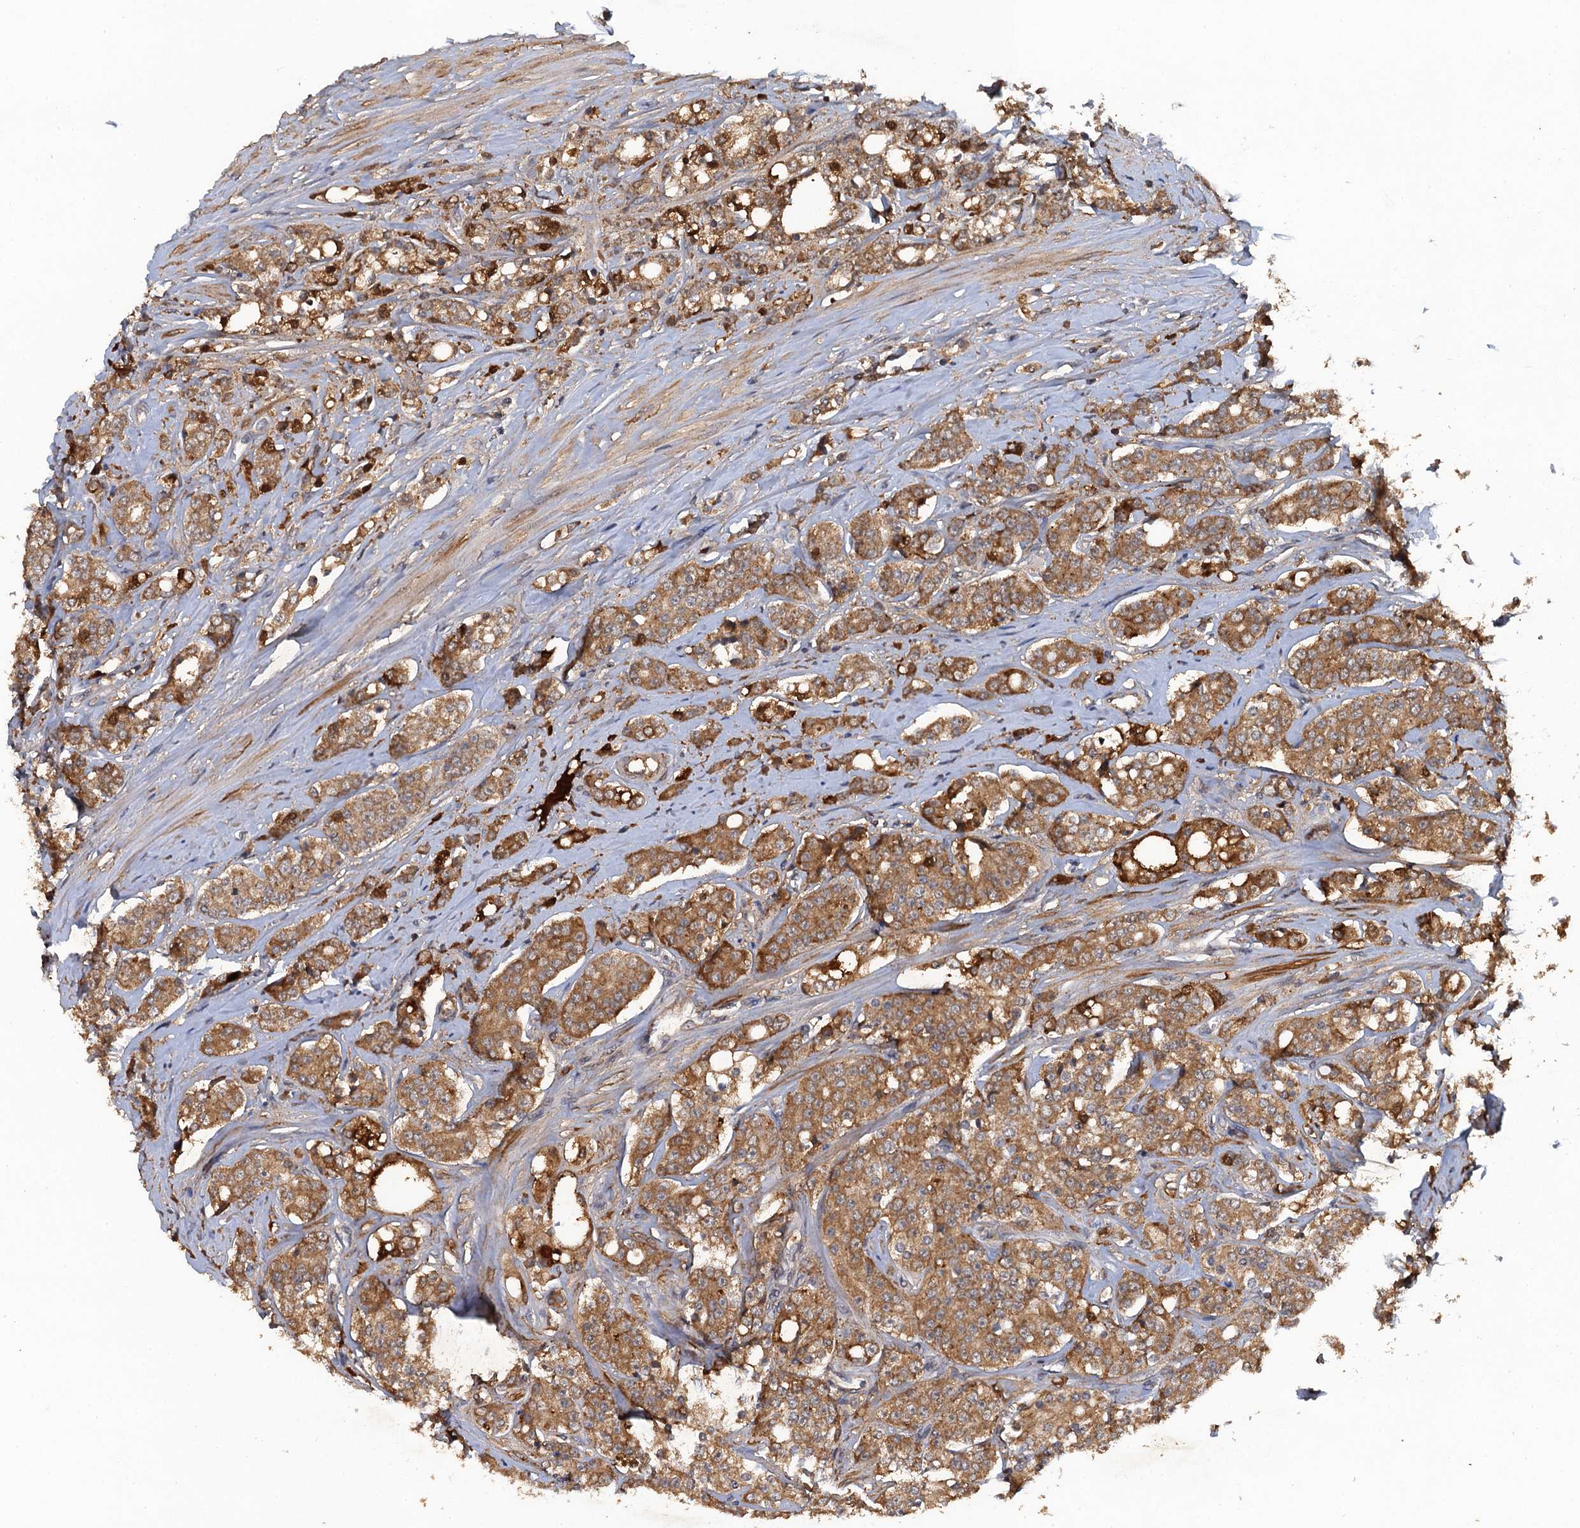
{"staining": {"intensity": "moderate", "quantity": ">75%", "location": "cytoplasmic/membranous"}, "tissue": "prostate cancer", "cell_type": "Tumor cells", "image_type": "cancer", "snomed": [{"axis": "morphology", "description": "Adenocarcinoma, High grade"}, {"axis": "topography", "description": "Prostate"}], "caption": "Prostate cancer (high-grade adenocarcinoma) stained with DAB (3,3'-diaminobenzidine) immunohistochemistry shows medium levels of moderate cytoplasmic/membranous staining in about >75% of tumor cells. Nuclei are stained in blue.", "gene": "HAPLN3", "patient": {"sex": "male", "age": 62}}